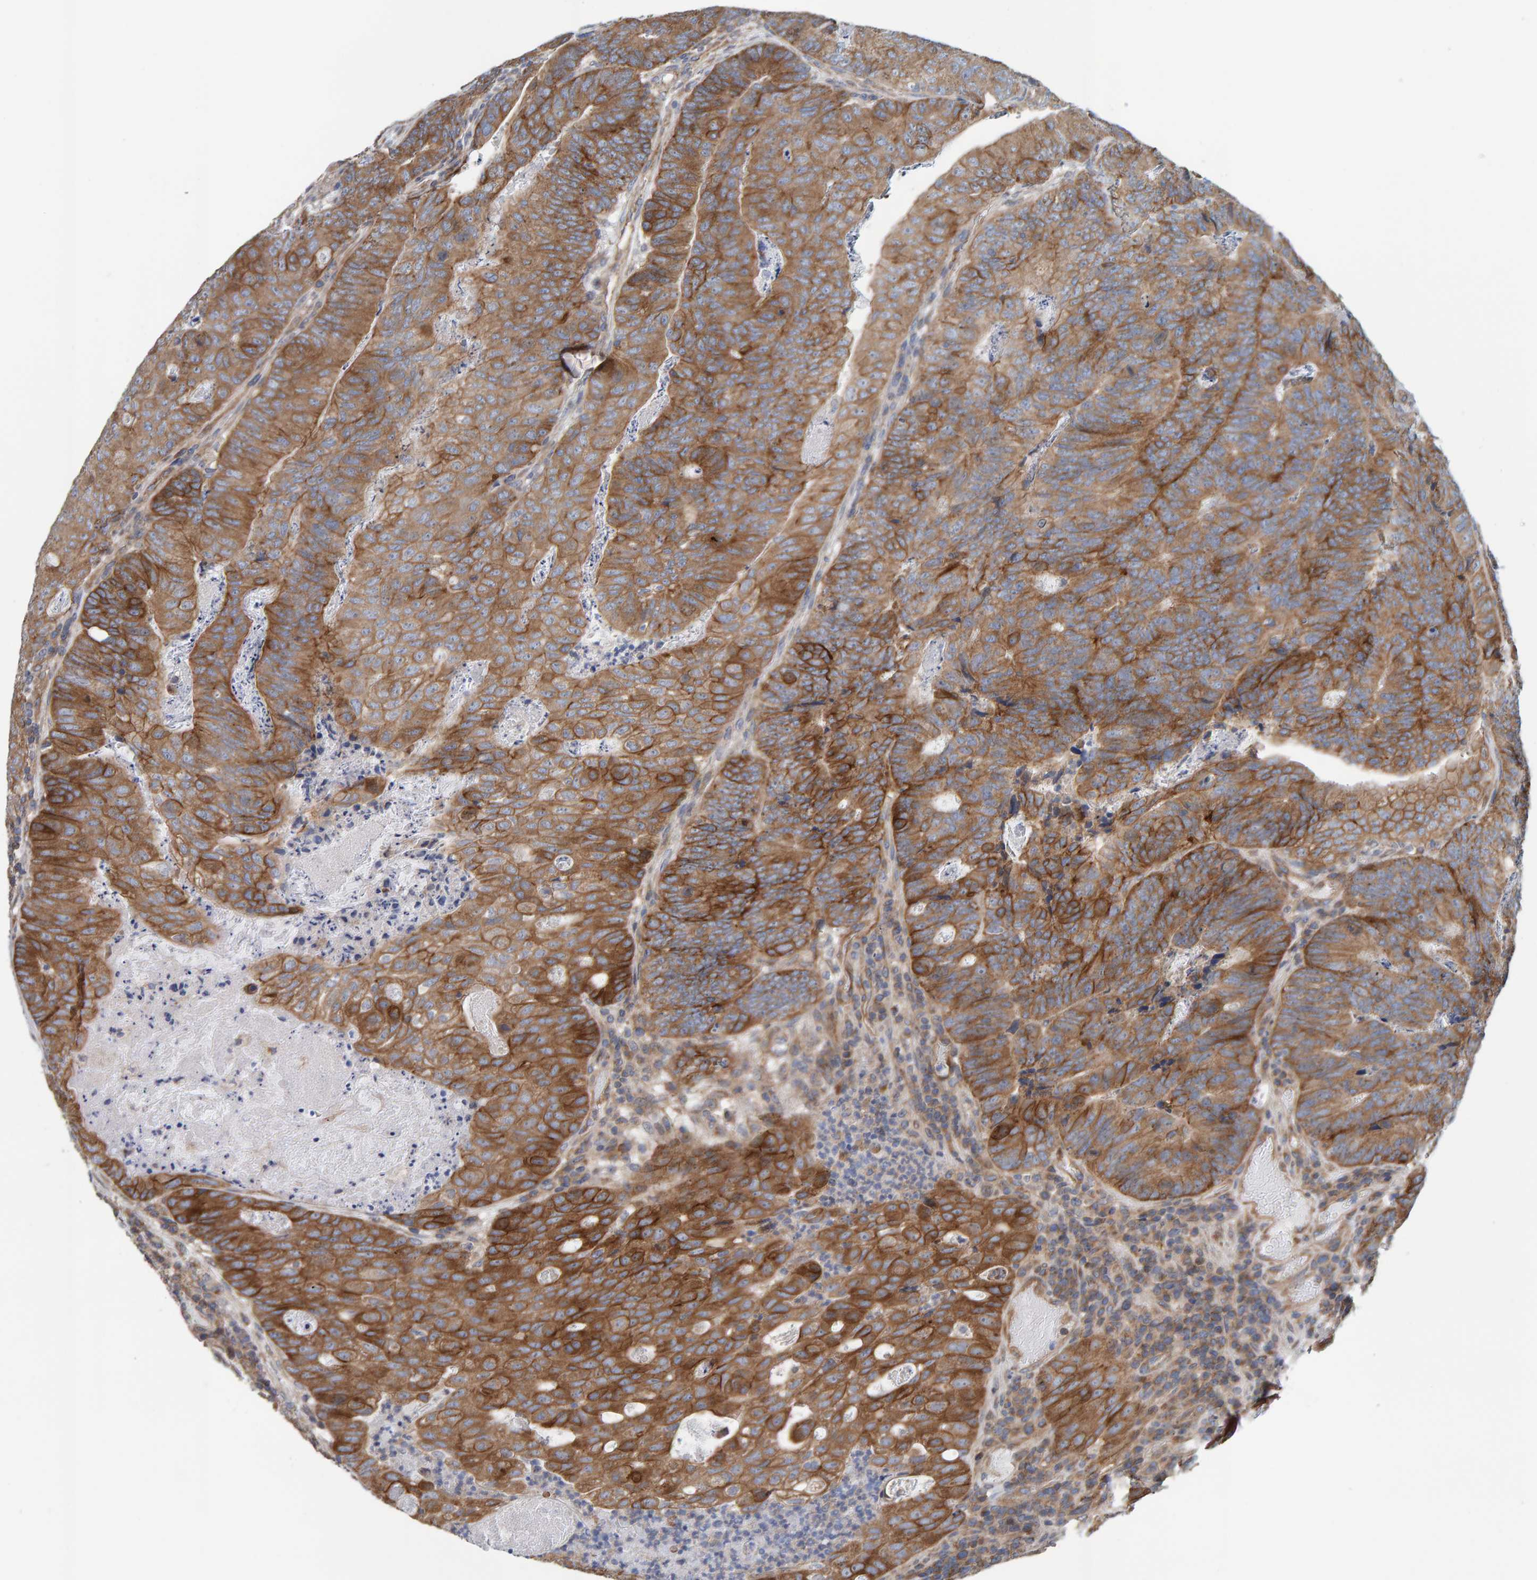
{"staining": {"intensity": "strong", "quantity": ">75%", "location": "cytoplasmic/membranous"}, "tissue": "colorectal cancer", "cell_type": "Tumor cells", "image_type": "cancer", "snomed": [{"axis": "morphology", "description": "Adenocarcinoma, NOS"}, {"axis": "topography", "description": "Colon"}], "caption": "Immunohistochemistry (IHC) photomicrograph of neoplastic tissue: human adenocarcinoma (colorectal) stained using immunohistochemistry (IHC) displays high levels of strong protein expression localized specifically in the cytoplasmic/membranous of tumor cells, appearing as a cytoplasmic/membranous brown color.", "gene": "RGP1", "patient": {"sex": "female", "age": 67}}